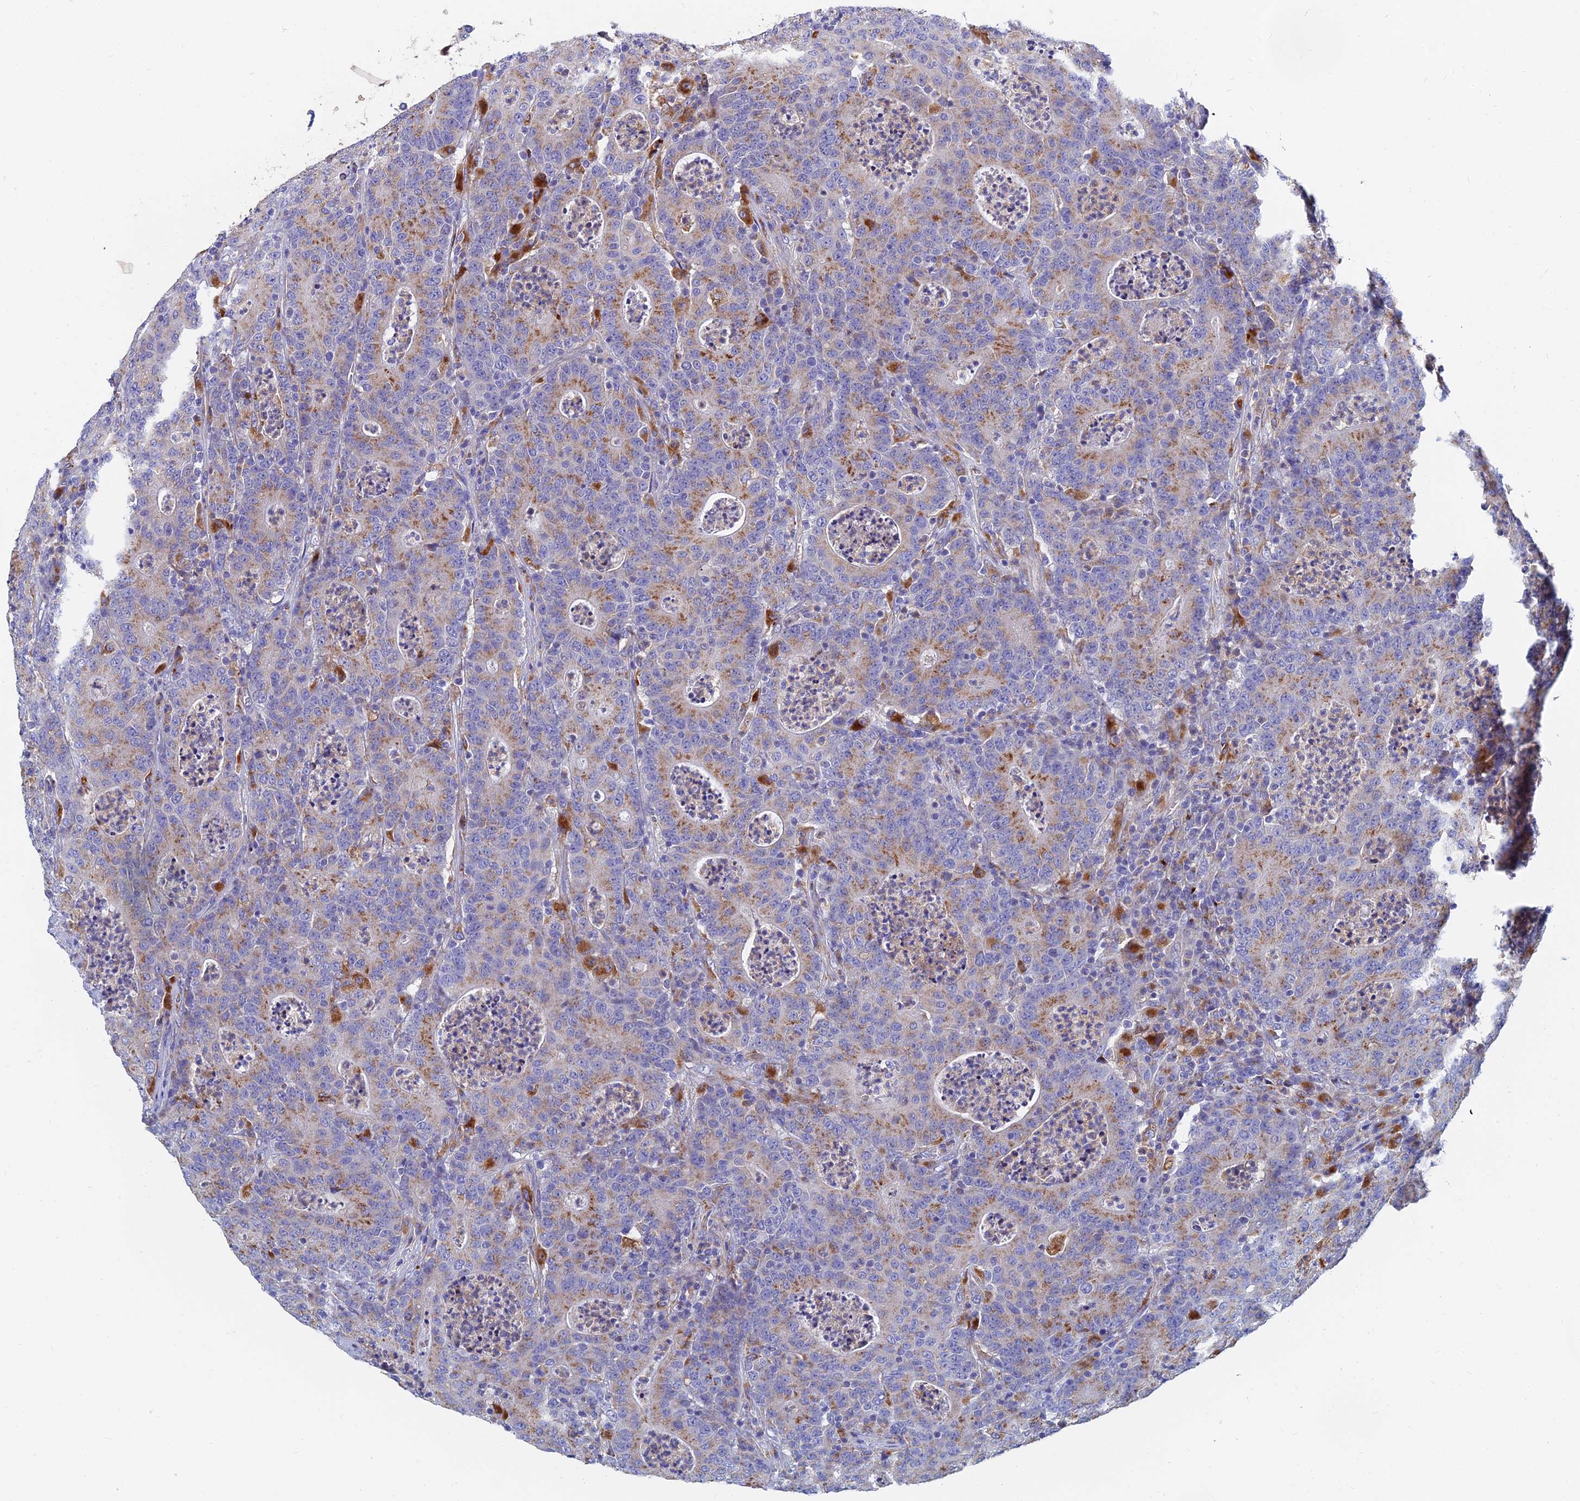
{"staining": {"intensity": "moderate", "quantity": ">75%", "location": "cytoplasmic/membranous"}, "tissue": "colorectal cancer", "cell_type": "Tumor cells", "image_type": "cancer", "snomed": [{"axis": "morphology", "description": "Adenocarcinoma, NOS"}, {"axis": "topography", "description": "Colon"}], "caption": "An image of human colorectal adenocarcinoma stained for a protein displays moderate cytoplasmic/membranous brown staining in tumor cells. (DAB (3,3'-diaminobenzidine) = brown stain, brightfield microscopy at high magnification).", "gene": "SPNS1", "patient": {"sex": "male", "age": 83}}